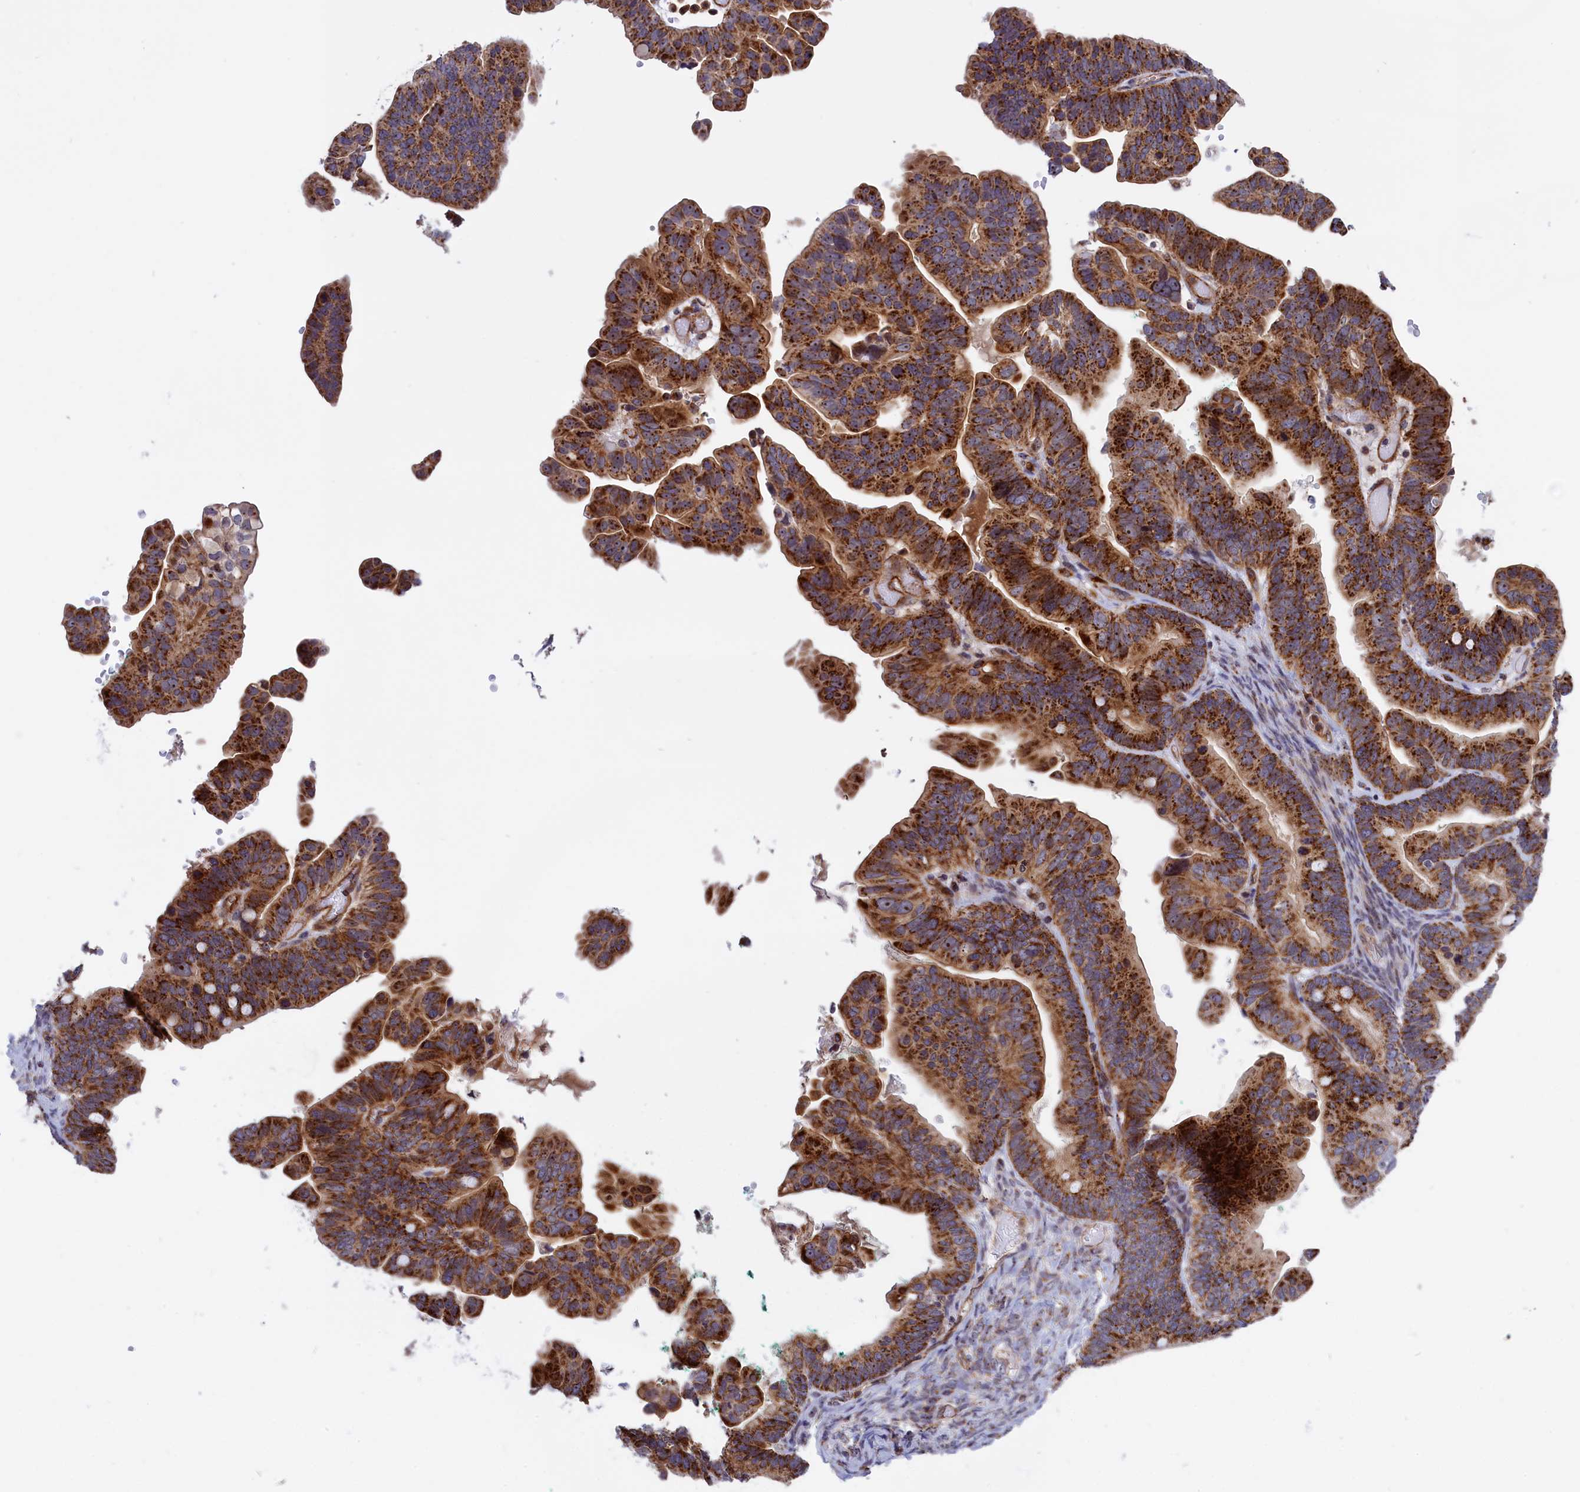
{"staining": {"intensity": "strong", "quantity": ">75%", "location": "cytoplasmic/membranous"}, "tissue": "ovarian cancer", "cell_type": "Tumor cells", "image_type": "cancer", "snomed": [{"axis": "morphology", "description": "Cystadenocarcinoma, serous, NOS"}, {"axis": "topography", "description": "Ovary"}], "caption": "Protein expression analysis of human serous cystadenocarcinoma (ovarian) reveals strong cytoplasmic/membranous positivity in about >75% of tumor cells. The protein of interest is shown in brown color, while the nuclei are stained blue.", "gene": "MPND", "patient": {"sex": "female", "age": 56}}